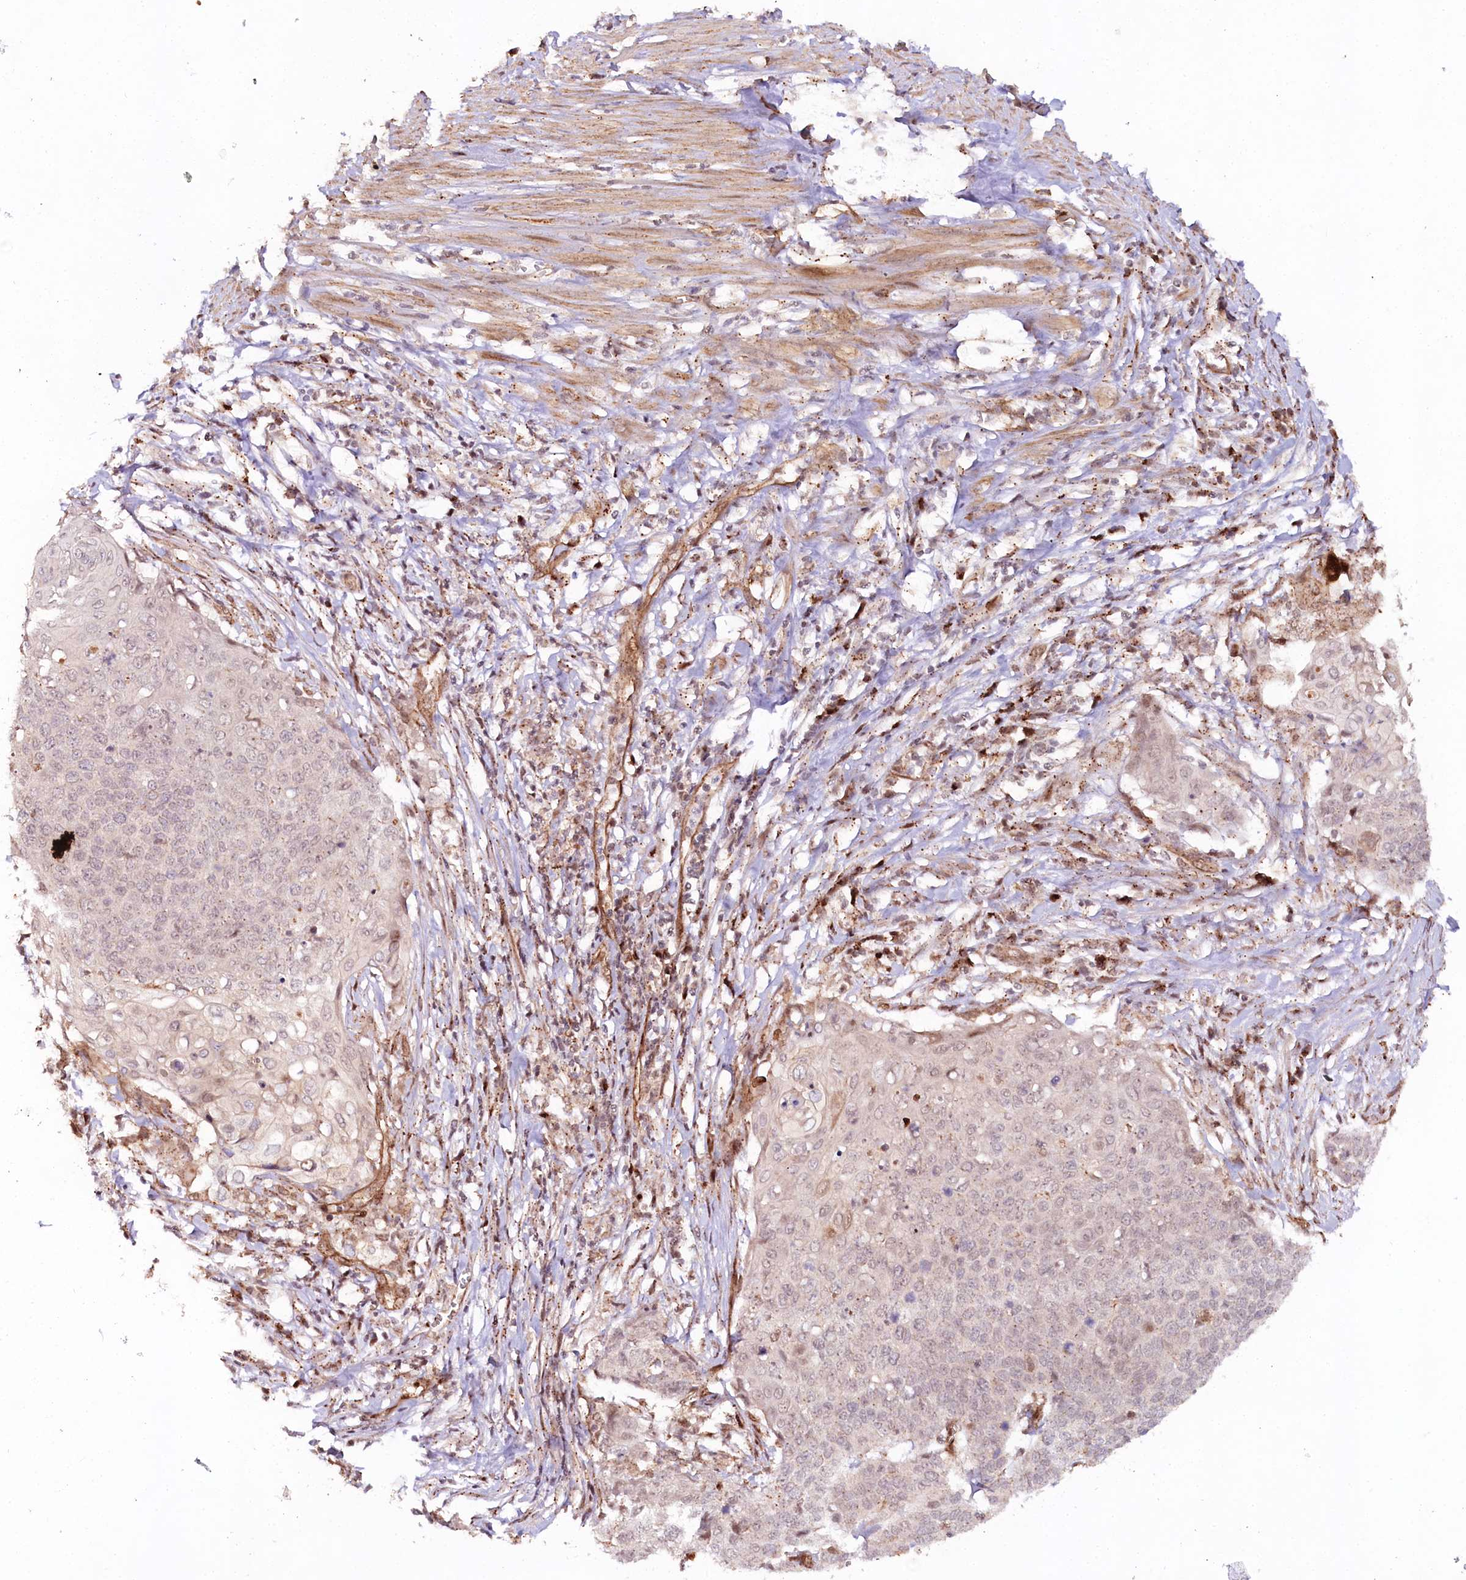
{"staining": {"intensity": "negative", "quantity": "none", "location": "none"}, "tissue": "cervical cancer", "cell_type": "Tumor cells", "image_type": "cancer", "snomed": [{"axis": "morphology", "description": "Squamous cell carcinoma, NOS"}, {"axis": "topography", "description": "Cervix"}], "caption": "The immunohistochemistry histopathology image has no significant positivity in tumor cells of cervical cancer tissue.", "gene": "COPG1", "patient": {"sex": "female", "age": 39}}